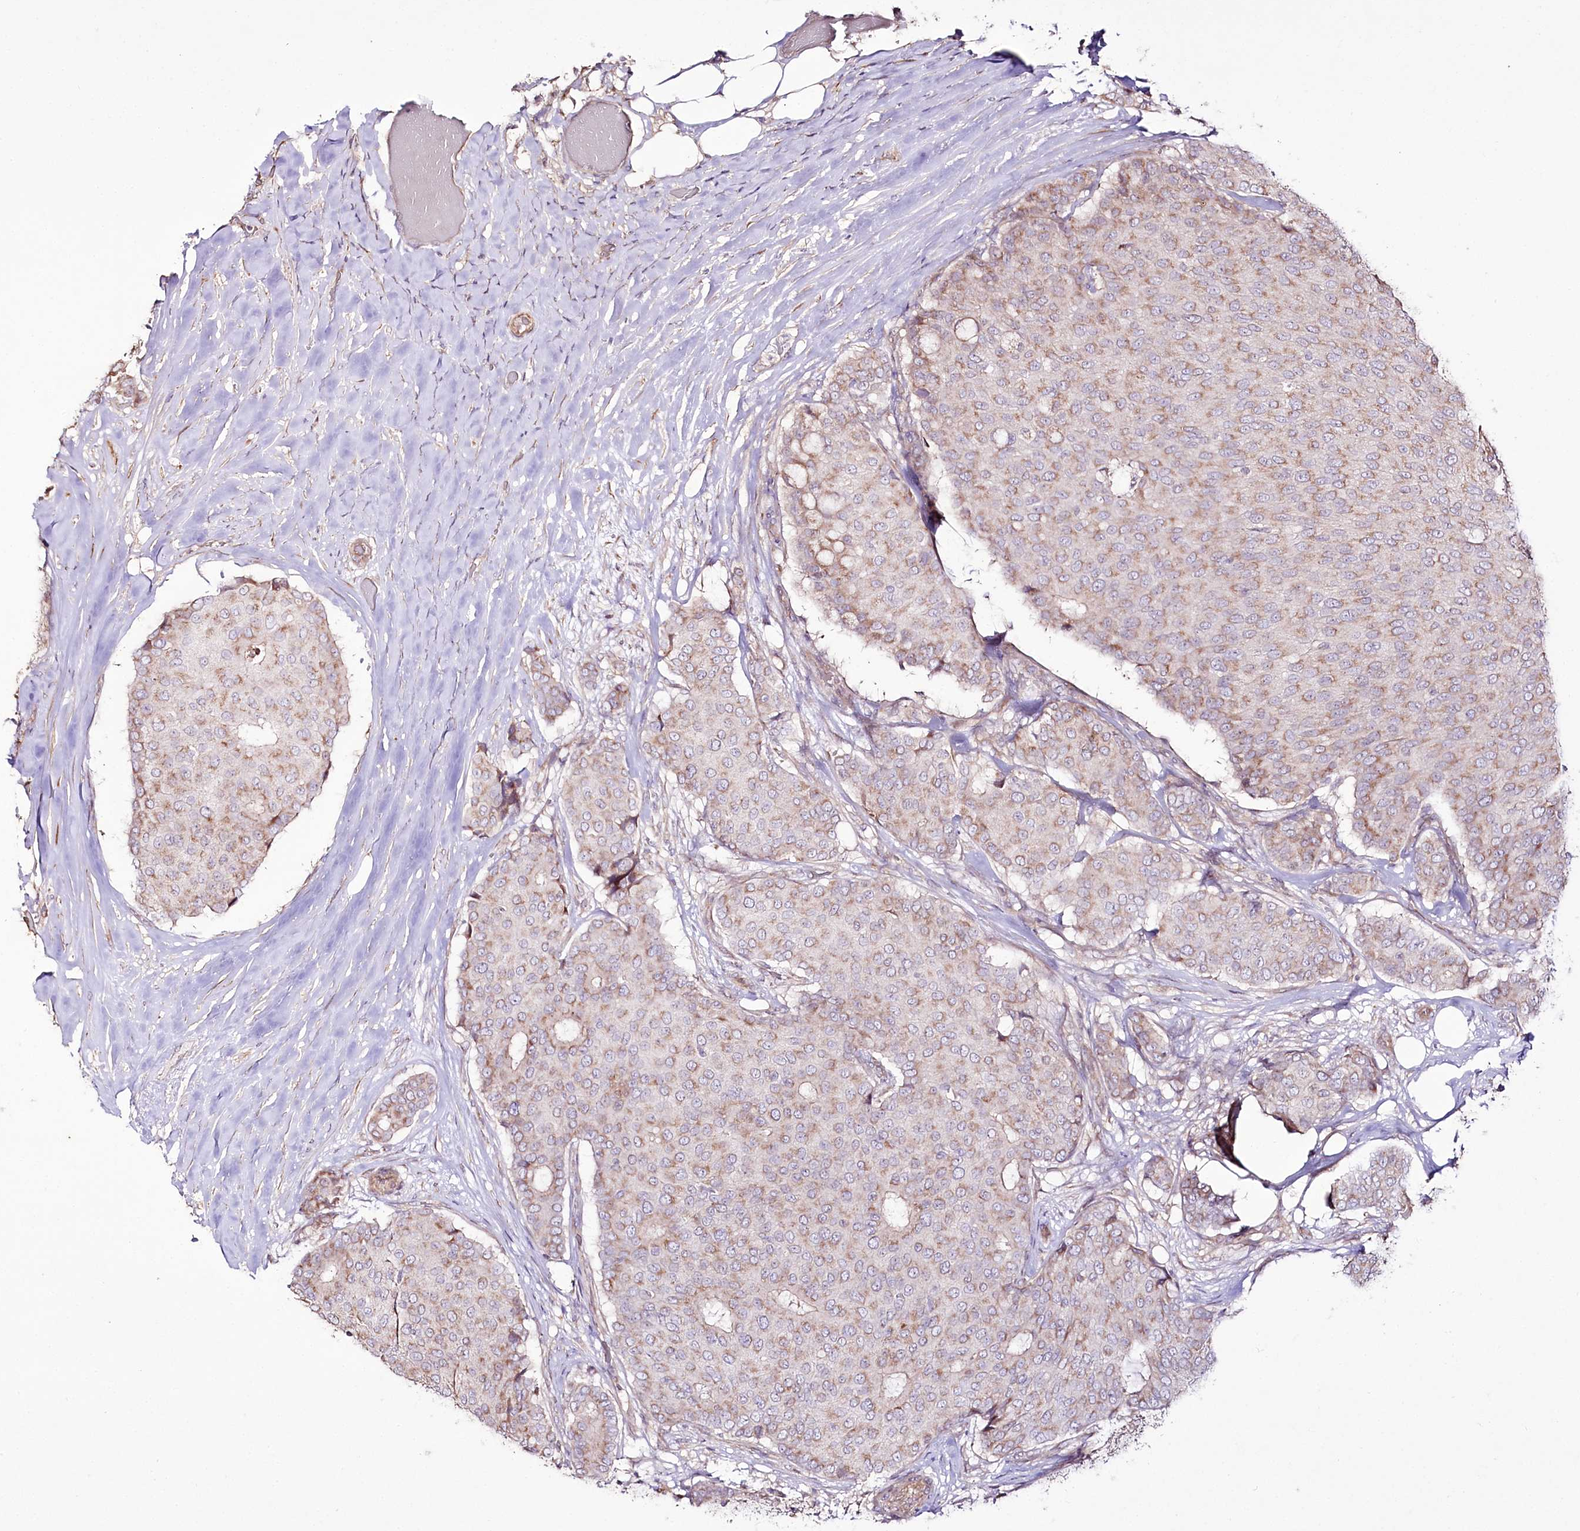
{"staining": {"intensity": "weak", "quantity": "25%-75%", "location": "cytoplasmic/membranous"}, "tissue": "breast cancer", "cell_type": "Tumor cells", "image_type": "cancer", "snomed": [{"axis": "morphology", "description": "Duct carcinoma"}, {"axis": "topography", "description": "Breast"}], "caption": "Breast intraductal carcinoma was stained to show a protein in brown. There is low levels of weak cytoplasmic/membranous expression in about 25%-75% of tumor cells. The staining is performed using DAB brown chromogen to label protein expression. The nuclei are counter-stained blue using hematoxylin.", "gene": "REXO2", "patient": {"sex": "female", "age": 75}}